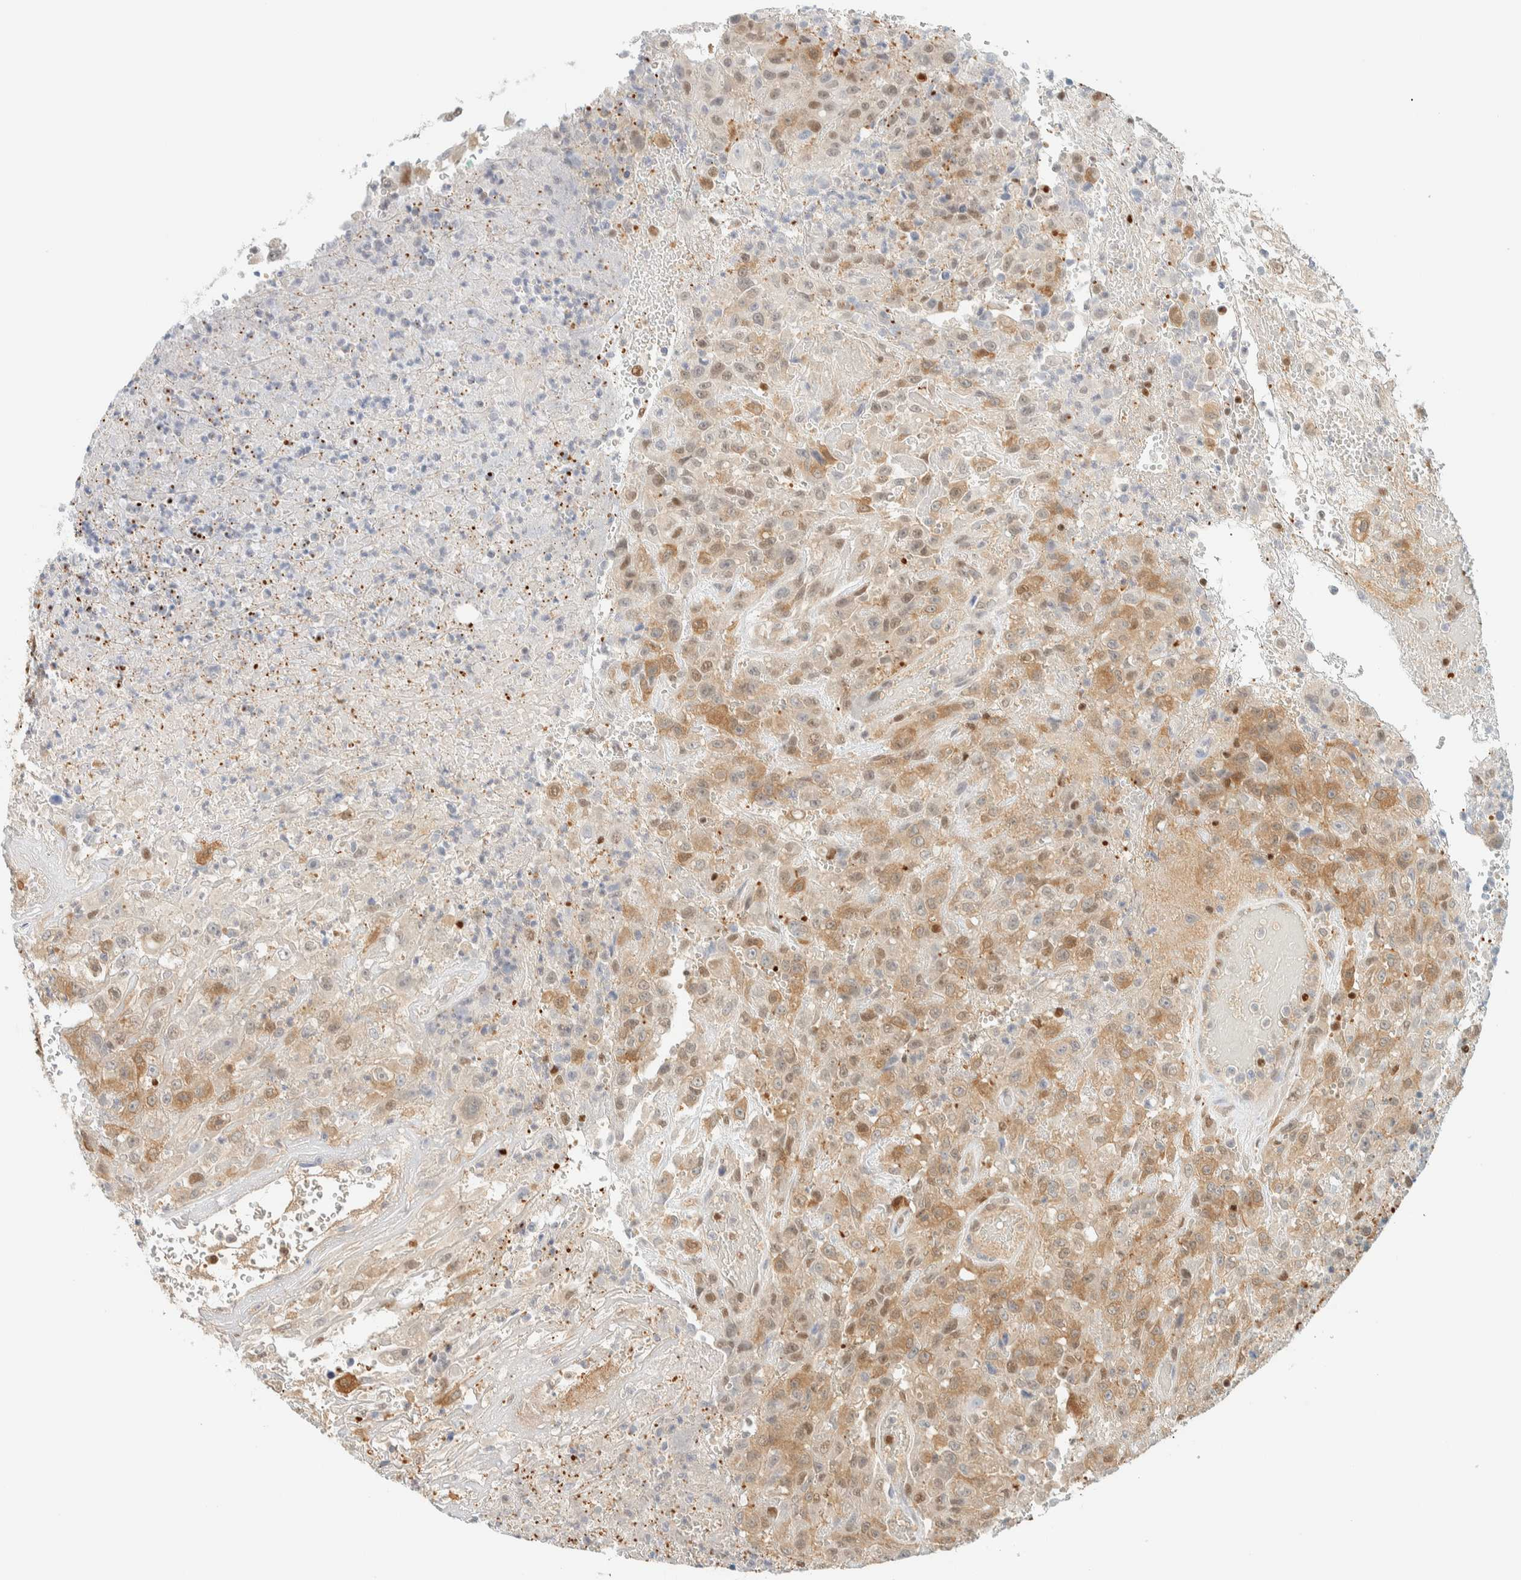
{"staining": {"intensity": "moderate", "quantity": ">75%", "location": "cytoplasmic/membranous,nuclear"}, "tissue": "urothelial cancer", "cell_type": "Tumor cells", "image_type": "cancer", "snomed": [{"axis": "morphology", "description": "Urothelial carcinoma, High grade"}, {"axis": "topography", "description": "Urinary bladder"}], "caption": "Urothelial cancer stained with DAB IHC demonstrates medium levels of moderate cytoplasmic/membranous and nuclear positivity in about >75% of tumor cells.", "gene": "ZBTB37", "patient": {"sex": "male", "age": 46}}